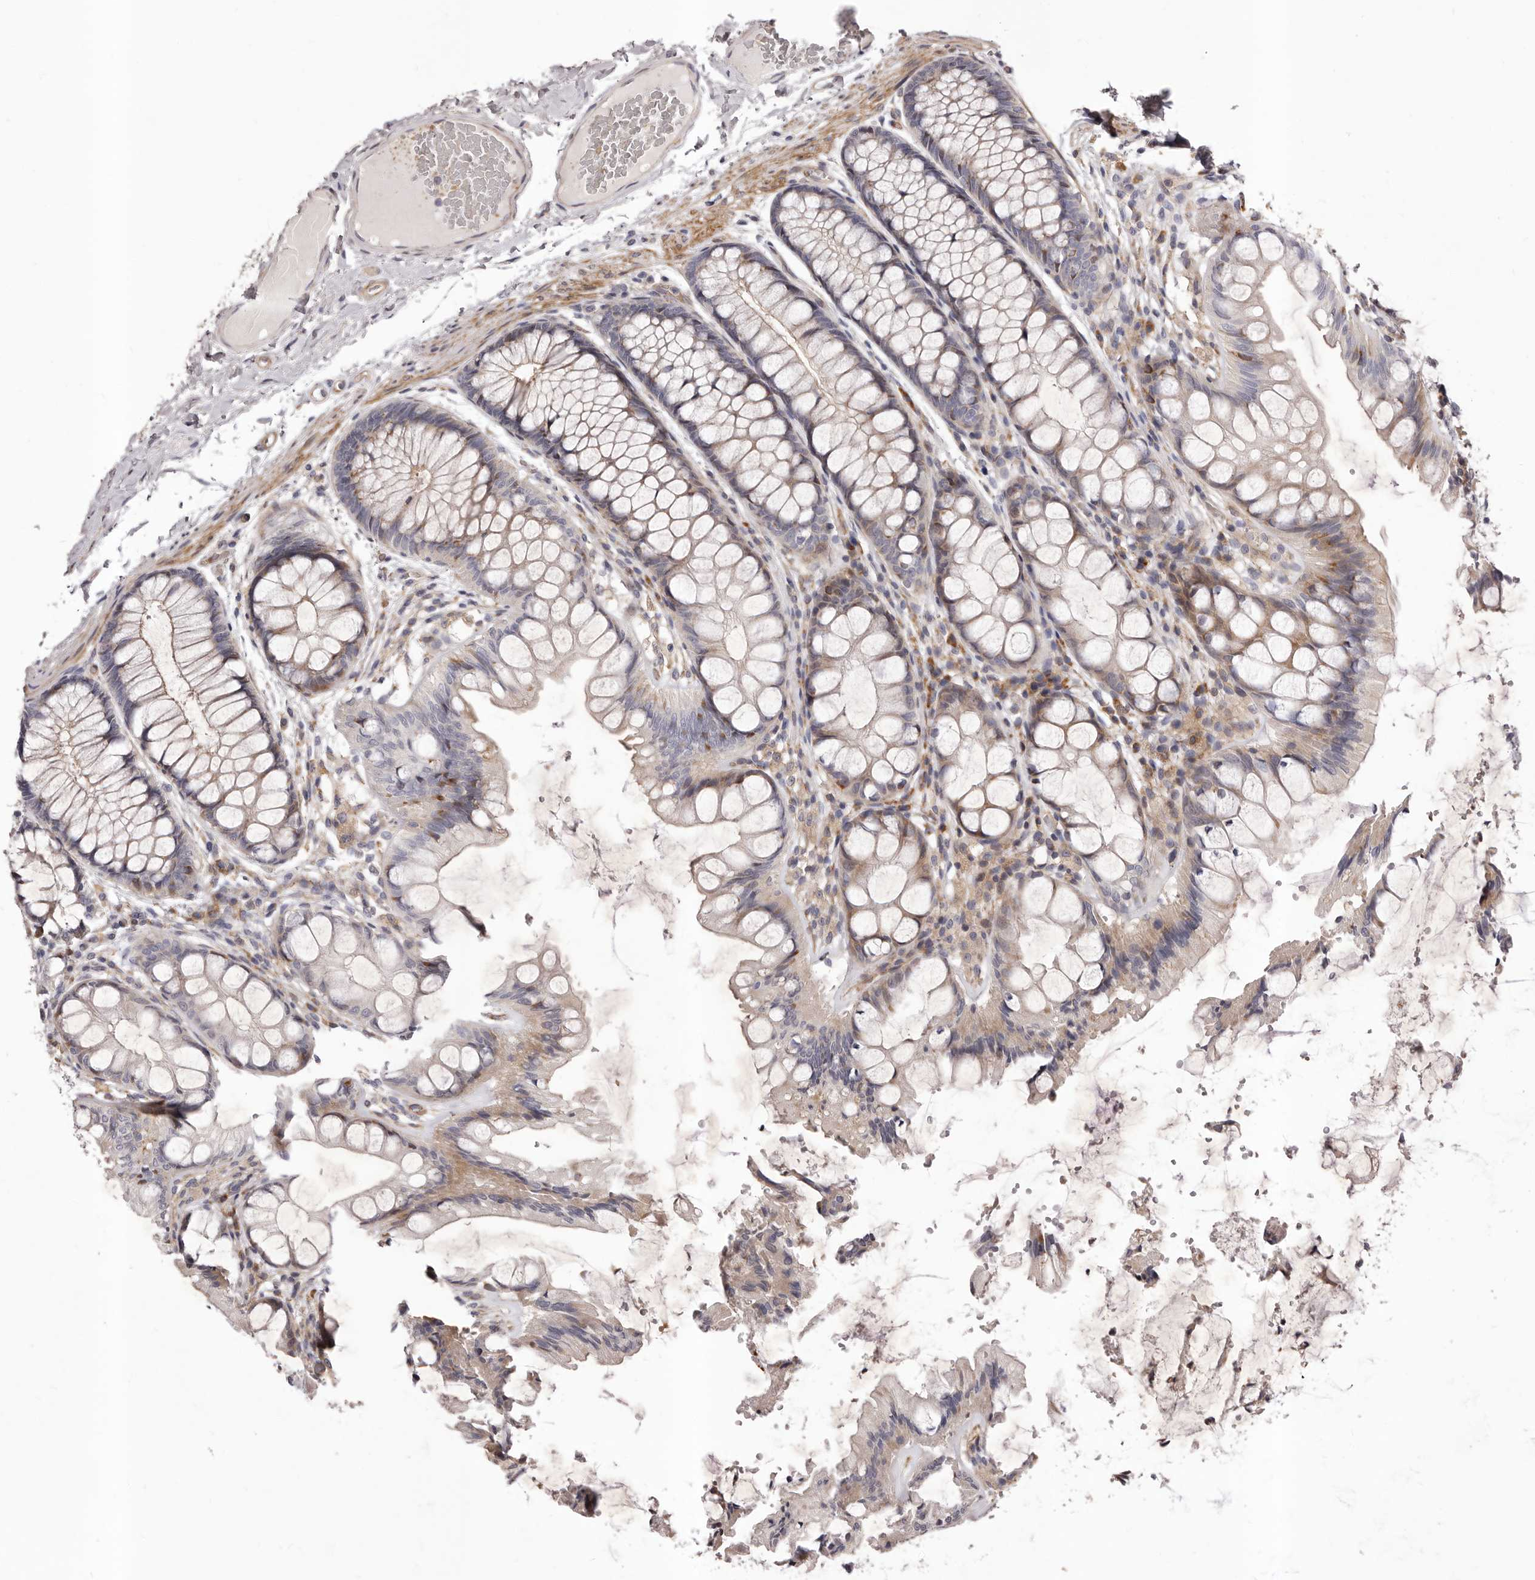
{"staining": {"intensity": "weak", "quantity": ">75%", "location": "cytoplasmic/membranous"}, "tissue": "colon", "cell_type": "Endothelial cells", "image_type": "normal", "snomed": [{"axis": "morphology", "description": "Normal tissue, NOS"}, {"axis": "topography", "description": "Colon"}], "caption": "Immunohistochemistry photomicrograph of normal human colon stained for a protein (brown), which shows low levels of weak cytoplasmic/membranous expression in approximately >75% of endothelial cells.", "gene": "ALPK1", "patient": {"sex": "male", "age": 47}}